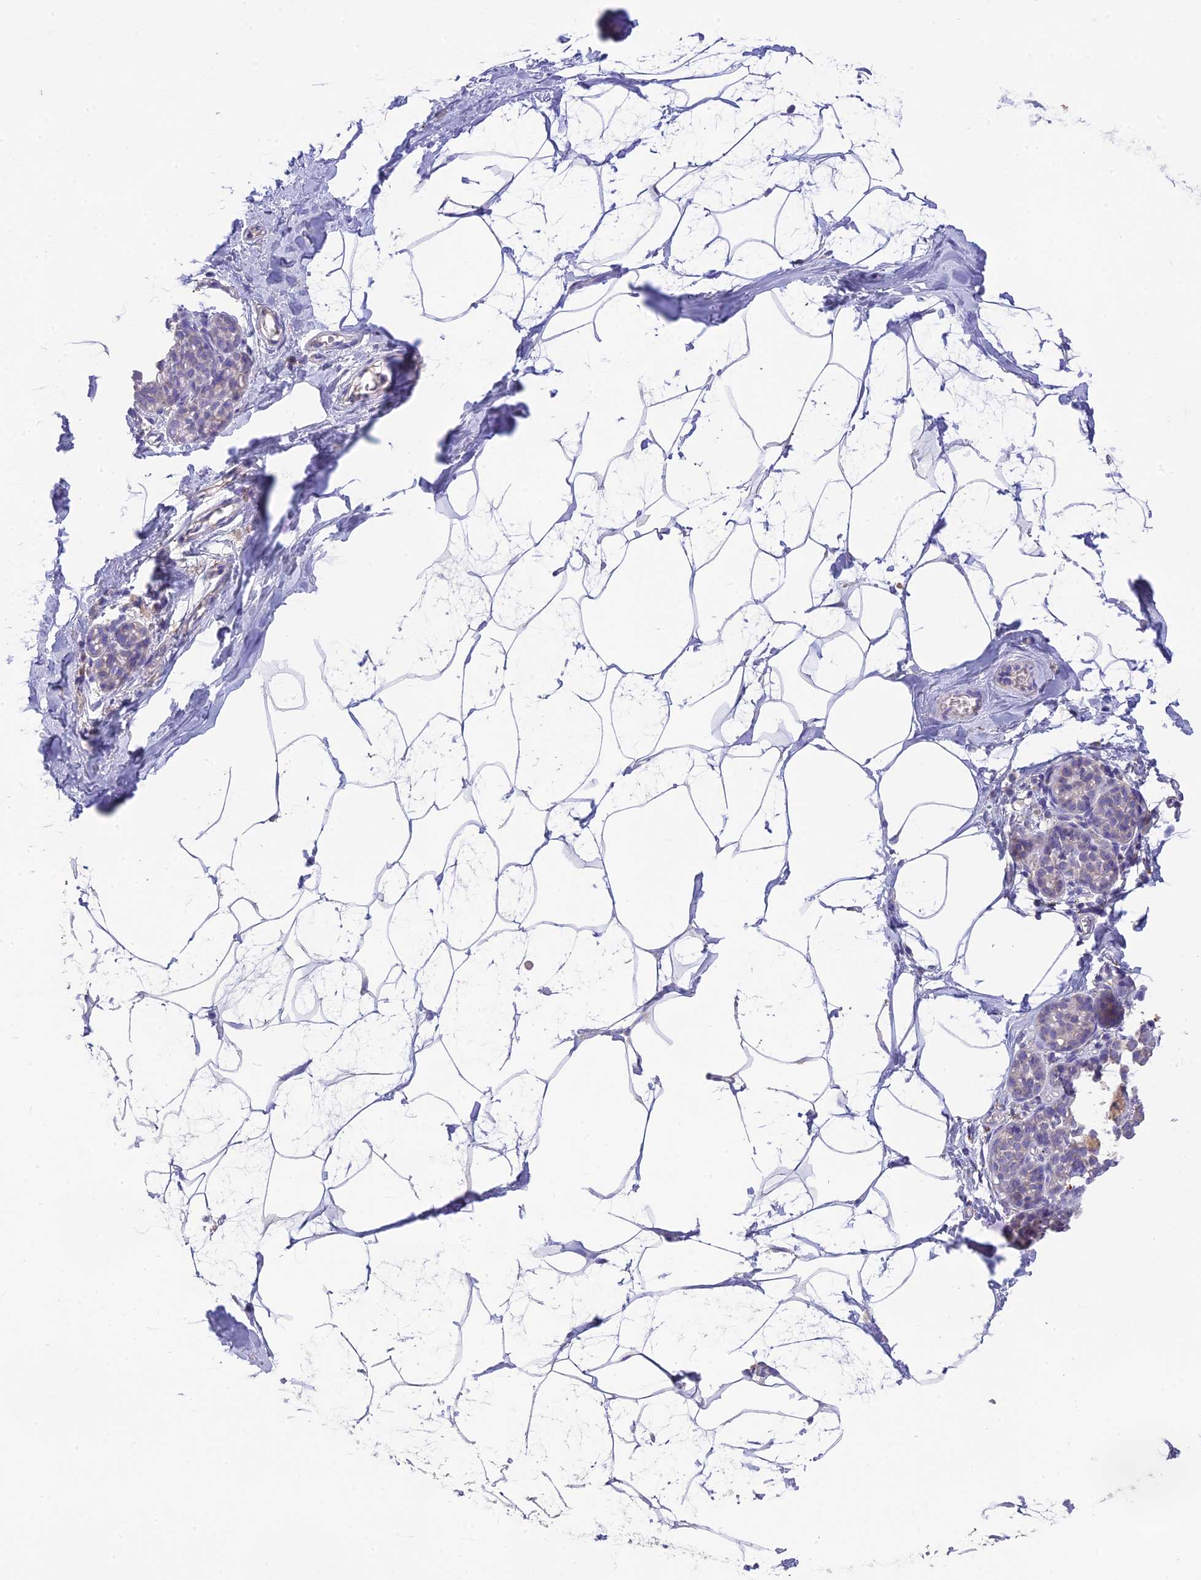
{"staining": {"intensity": "negative", "quantity": "none", "location": "none"}, "tissue": "breast", "cell_type": "Adipocytes", "image_type": "normal", "snomed": [{"axis": "morphology", "description": "Normal tissue, NOS"}, {"axis": "morphology", "description": "Lobular carcinoma"}, {"axis": "topography", "description": "Breast"}], "caption": "This is an immunohistochemistry photomicrograph of unremarkable breast. There is no expression in adipocytes.", "gene": "HSD17B2", "patient": {"sex": "female", "age": 62}}